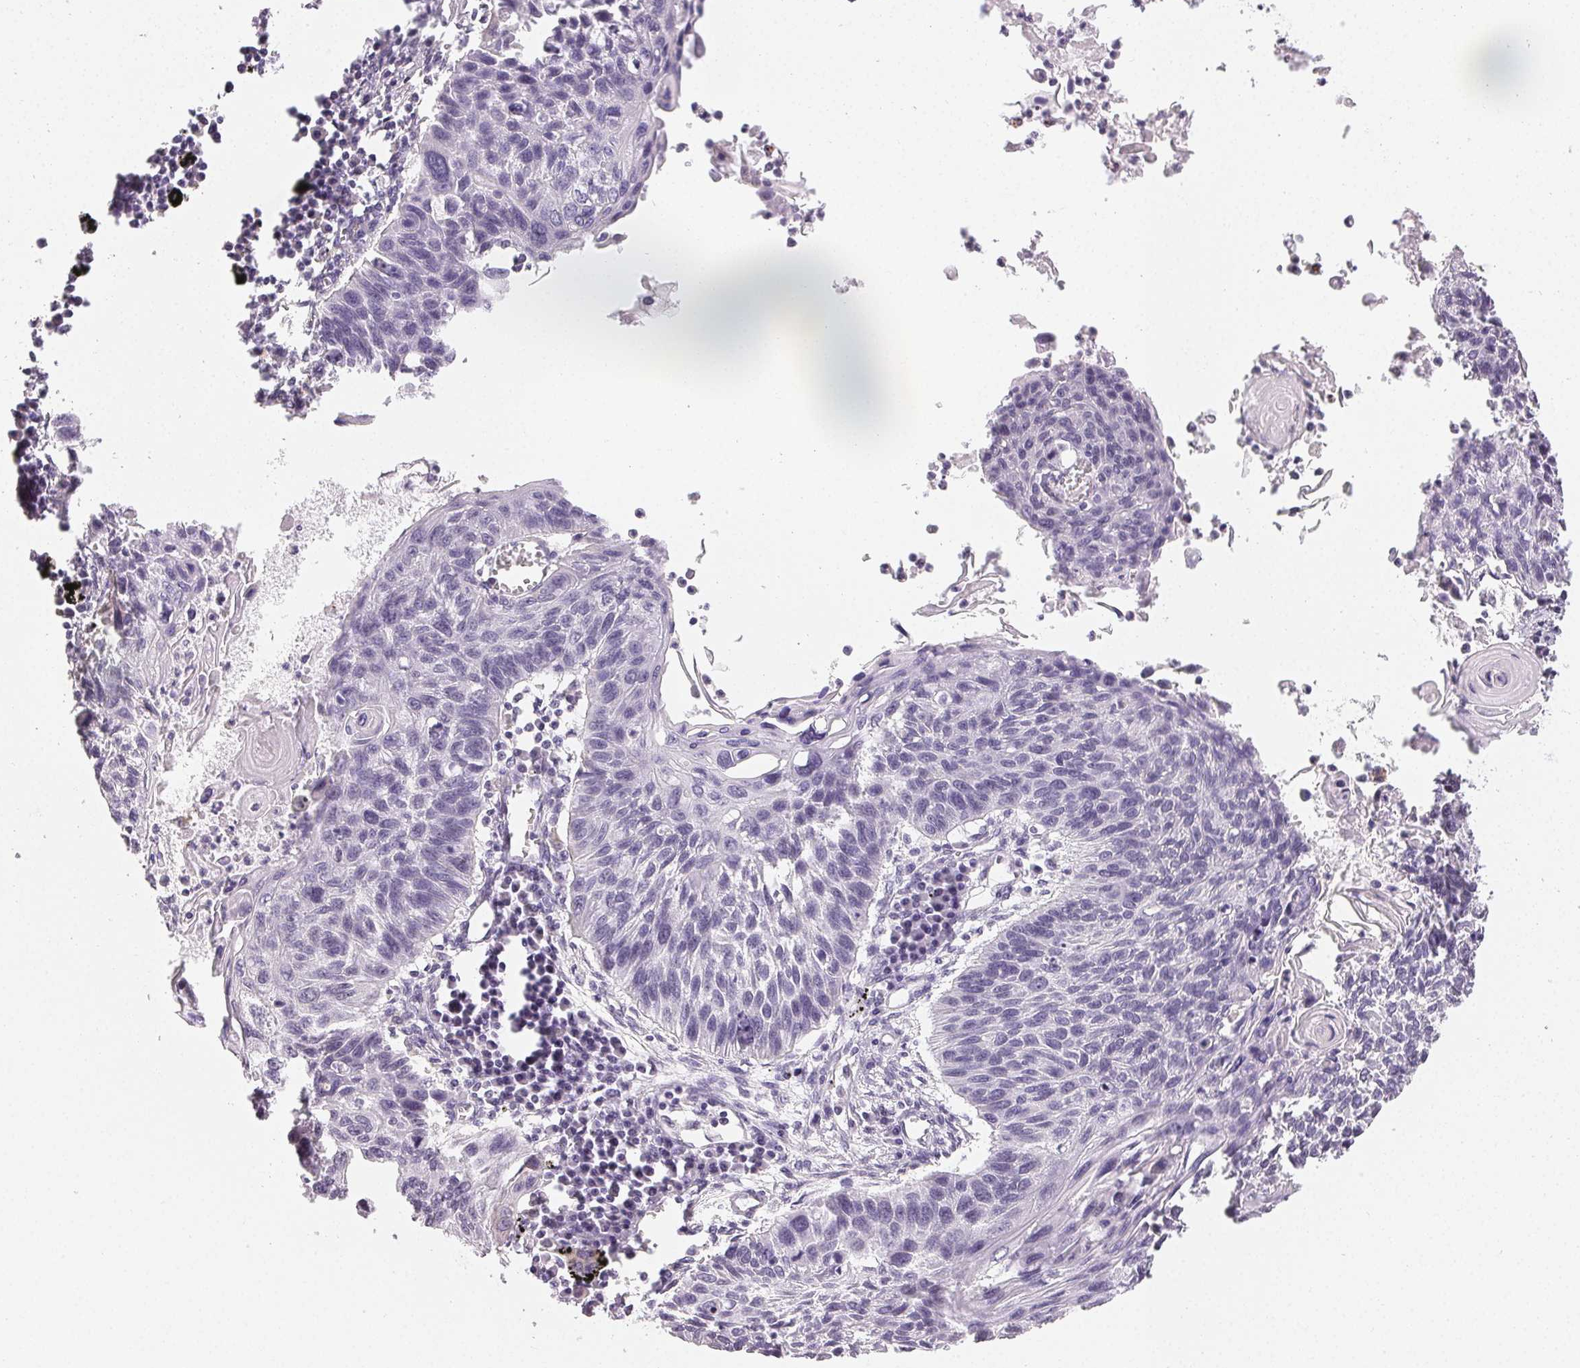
{"staining": {"intensity": "negative", "quantity": "none", "location": "none"}, "tissue": "lung cancer", "cell_type": "Tumor cells", "image_type": "cancer", "snomed": [{"axis": "morphology", "description": "Squamous cell carcinoma, NOS"}, {"axis": "topography", "description": "Lung"}], "caption": "DAB (3,3'-diaminobenzidine) immunohistochemical staining of human lung squamous cell carcinoma reveals no significant staining in tumor cells. (Stains: DAB (3,3'-diaminobenzidine) immunohistochemistry with hematoxylin counter stain, Microscopy: brightfield microscopy at high magnification).", "gene": "TMEM174", "patient": {"sex": "male", "age": 78}}